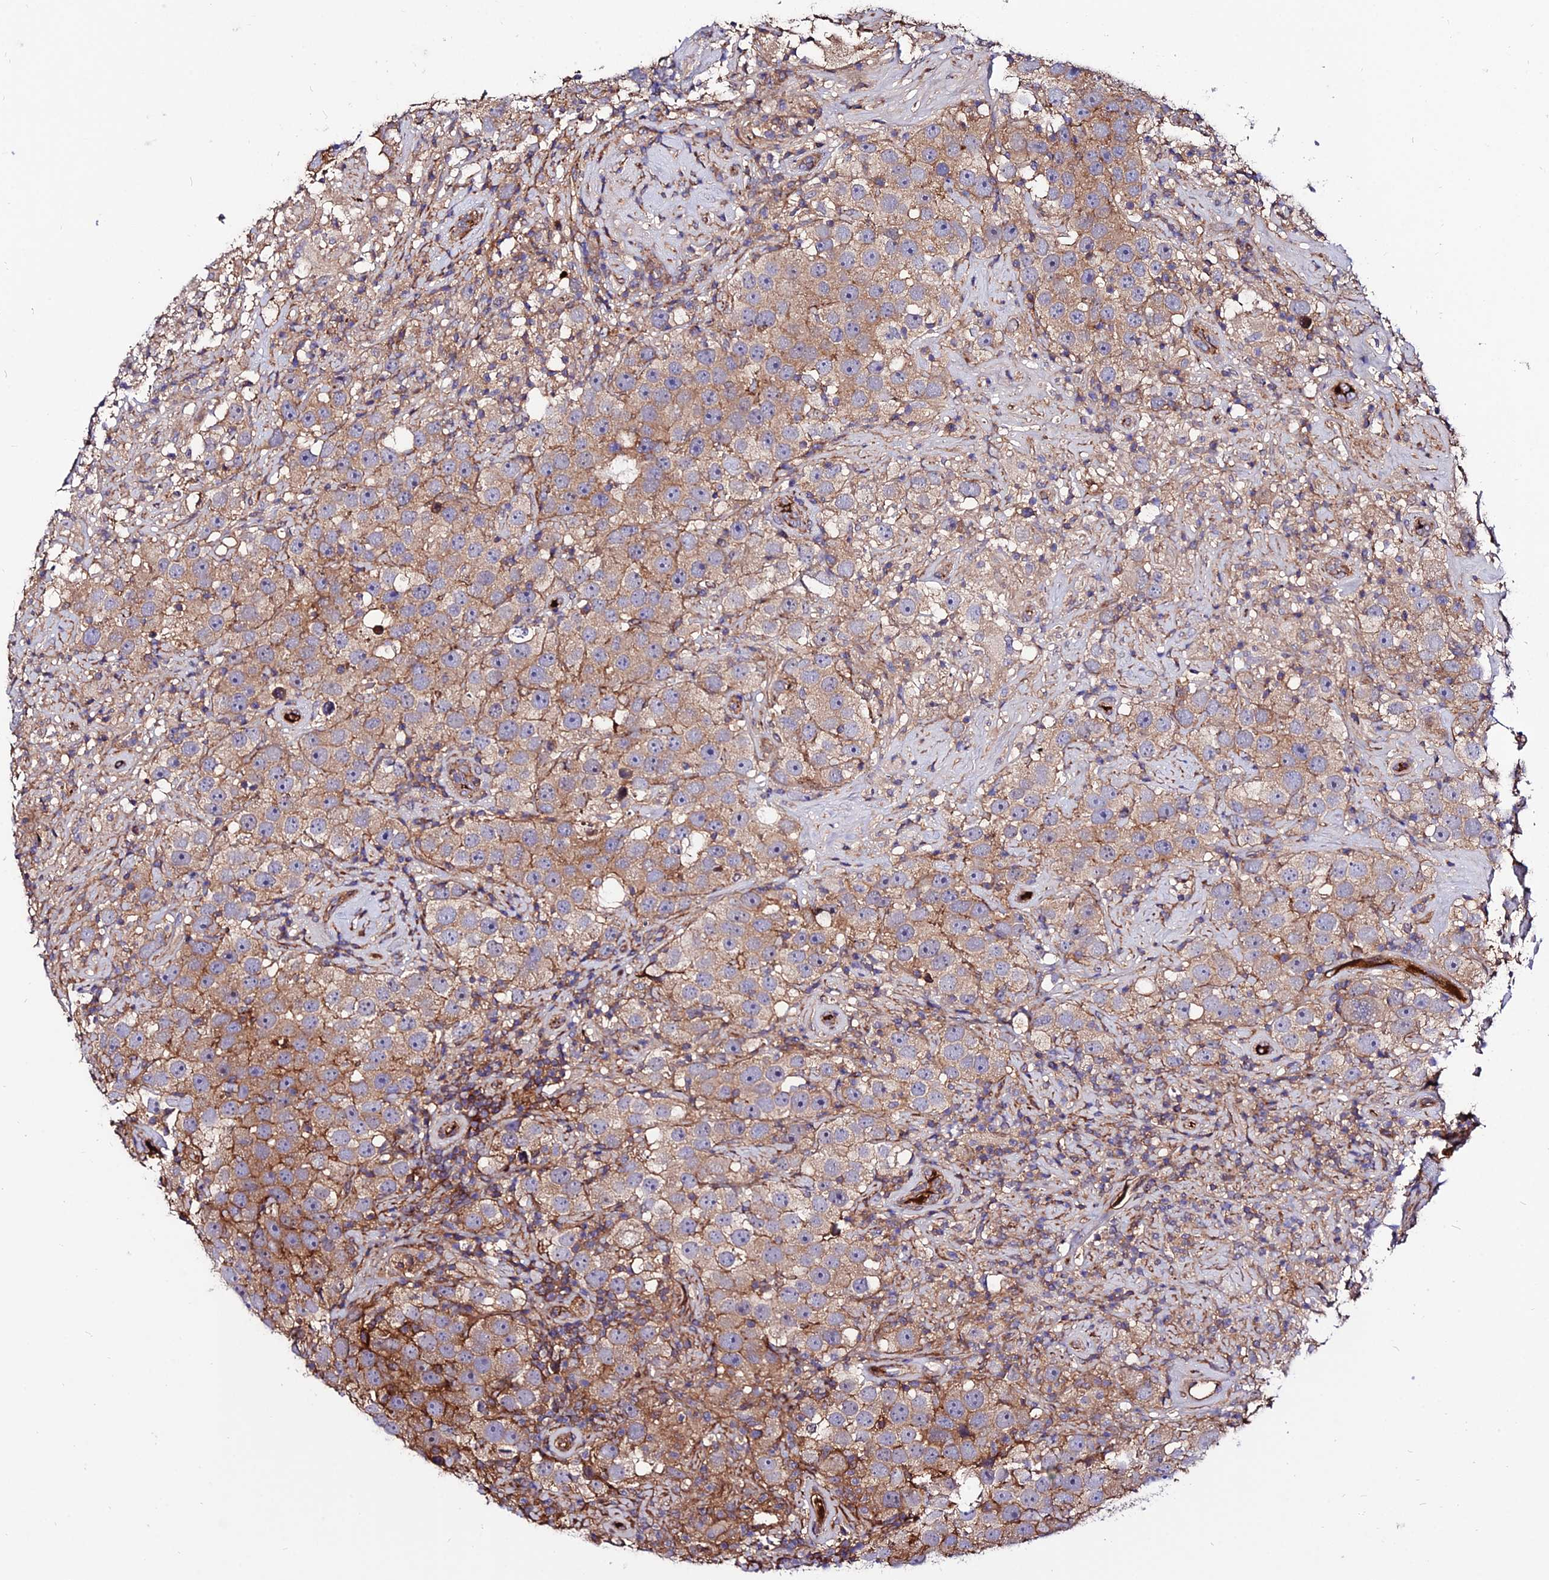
{"staining": {"intensity": "weak", "quantity": ">75%", "location": "cytoplasmic/membranous"}, "tissue": "testis cancer", "cell_type": "Tumor cells", "image_type": "cancer", "snomed": [{"axis": "morphology", "description": "Seminoma, NOS"}, {"axis": "topography", "description": "Testis"}], "caption": "This histopathology image displays IHC staining of human testis seminoma, with low weak cytoplasmic/membranous positivity in about >75% of tumor cells.", "gene": "PYM1", "patient": {"sex": "male", "age": 49}}